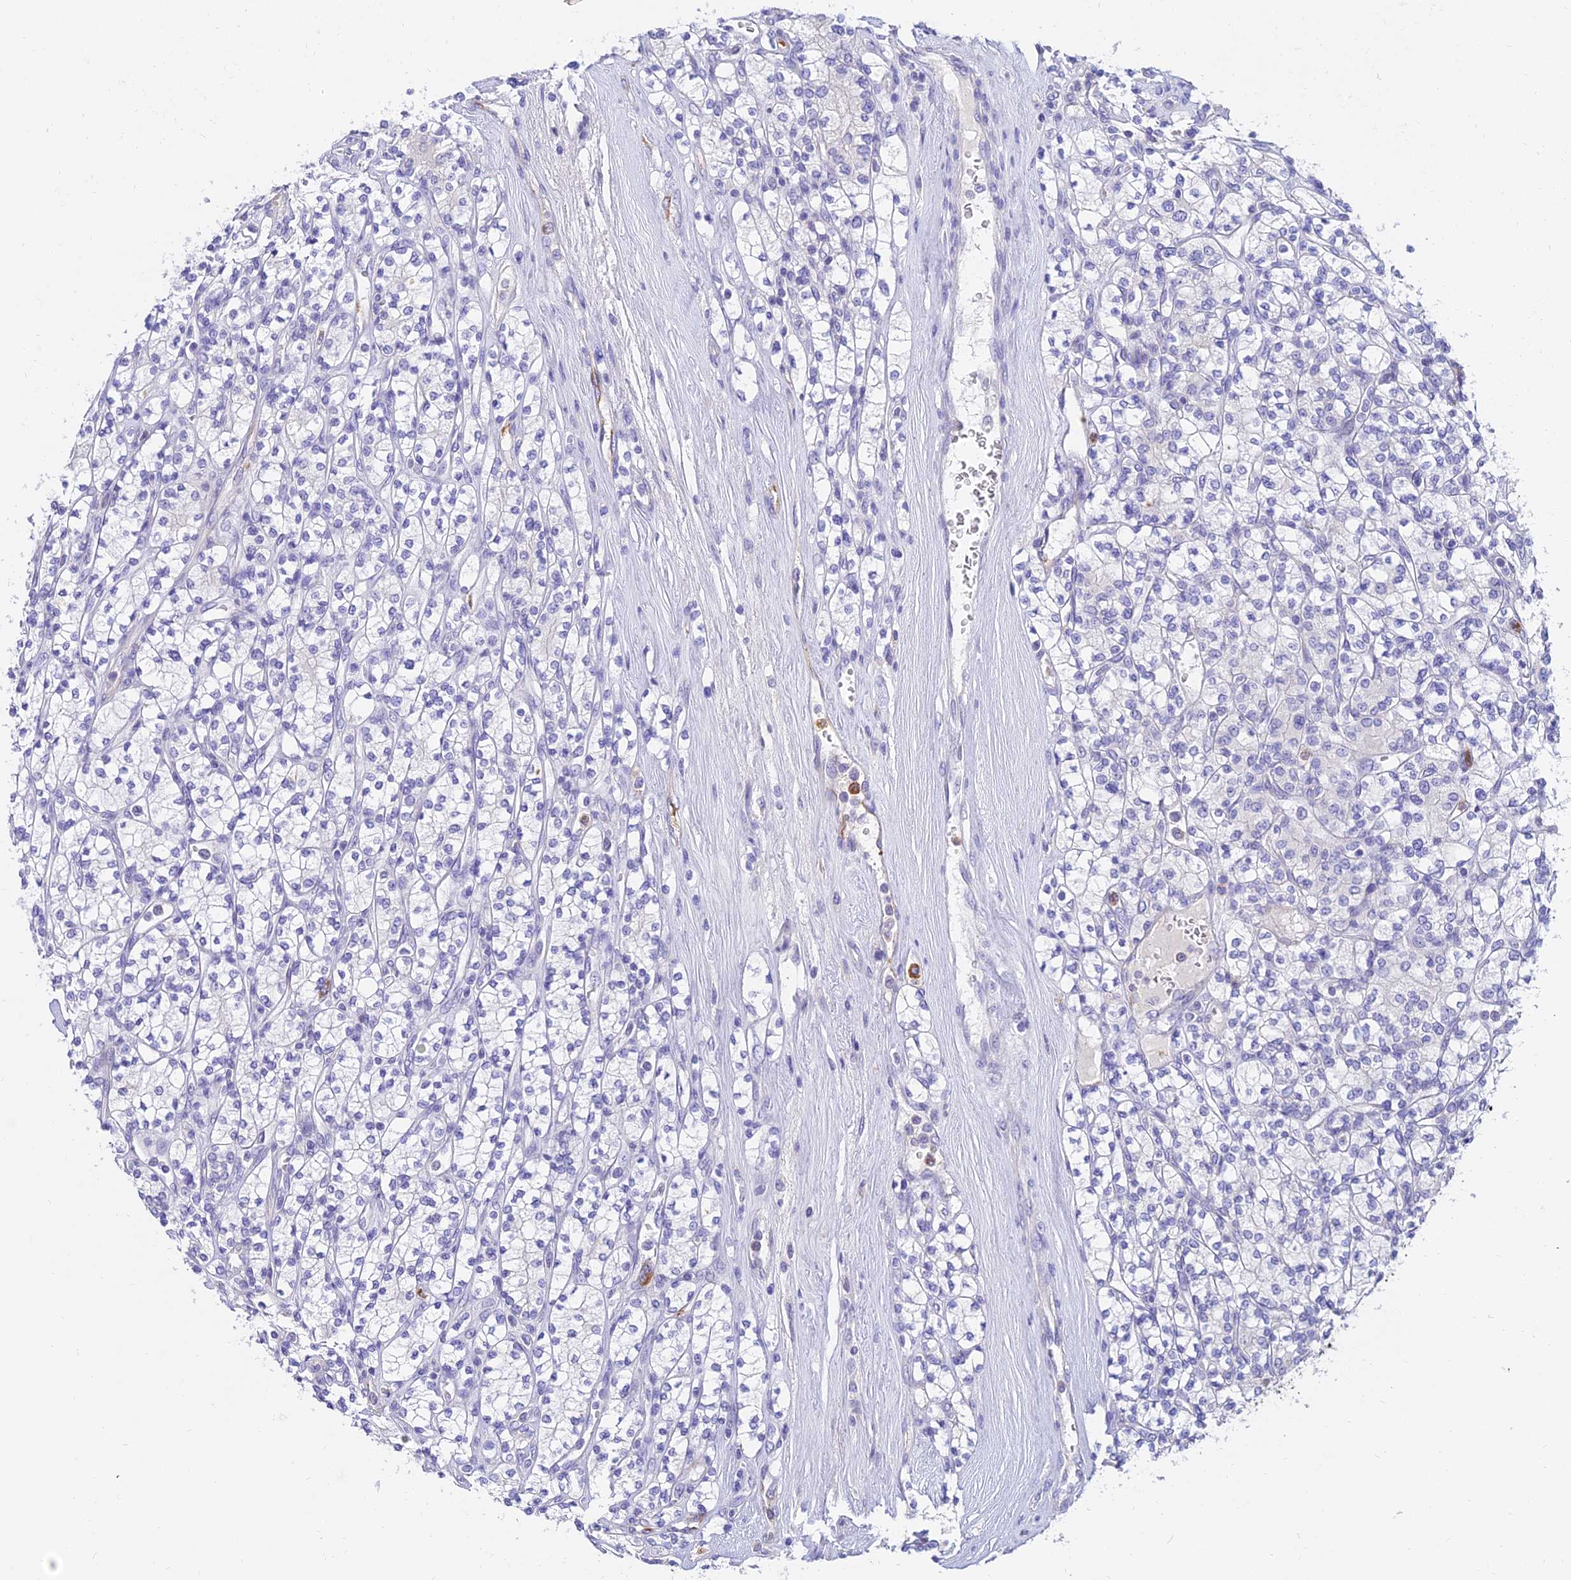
{"staining": {"intensity": "negative", "quantity": "none", "location": "none"}, "tissue": "renal cancer", "cell_type": "Tumor cells", "image_type": "cancer", "snomed": [{"axis": "morphology", "description": "Adenocarcinoma, NOS"}, {"axis": "topography", "description": "Kidney"}], "caption": "Immunohistochemistry micrograph of neoplastic tissue: human renal cancer (adenocarcinoma) stained with DAB (3,3'-diaminobenzidine) displays no significant protein expression in tumor cells. The staining is performed using DAB (3,3'-diaminobenzidine) brown chromogen with nuclei counter-stained in using hematoxylin.", "gene": "VWC2L", "patient": {"sex": "male", "age": 77}}